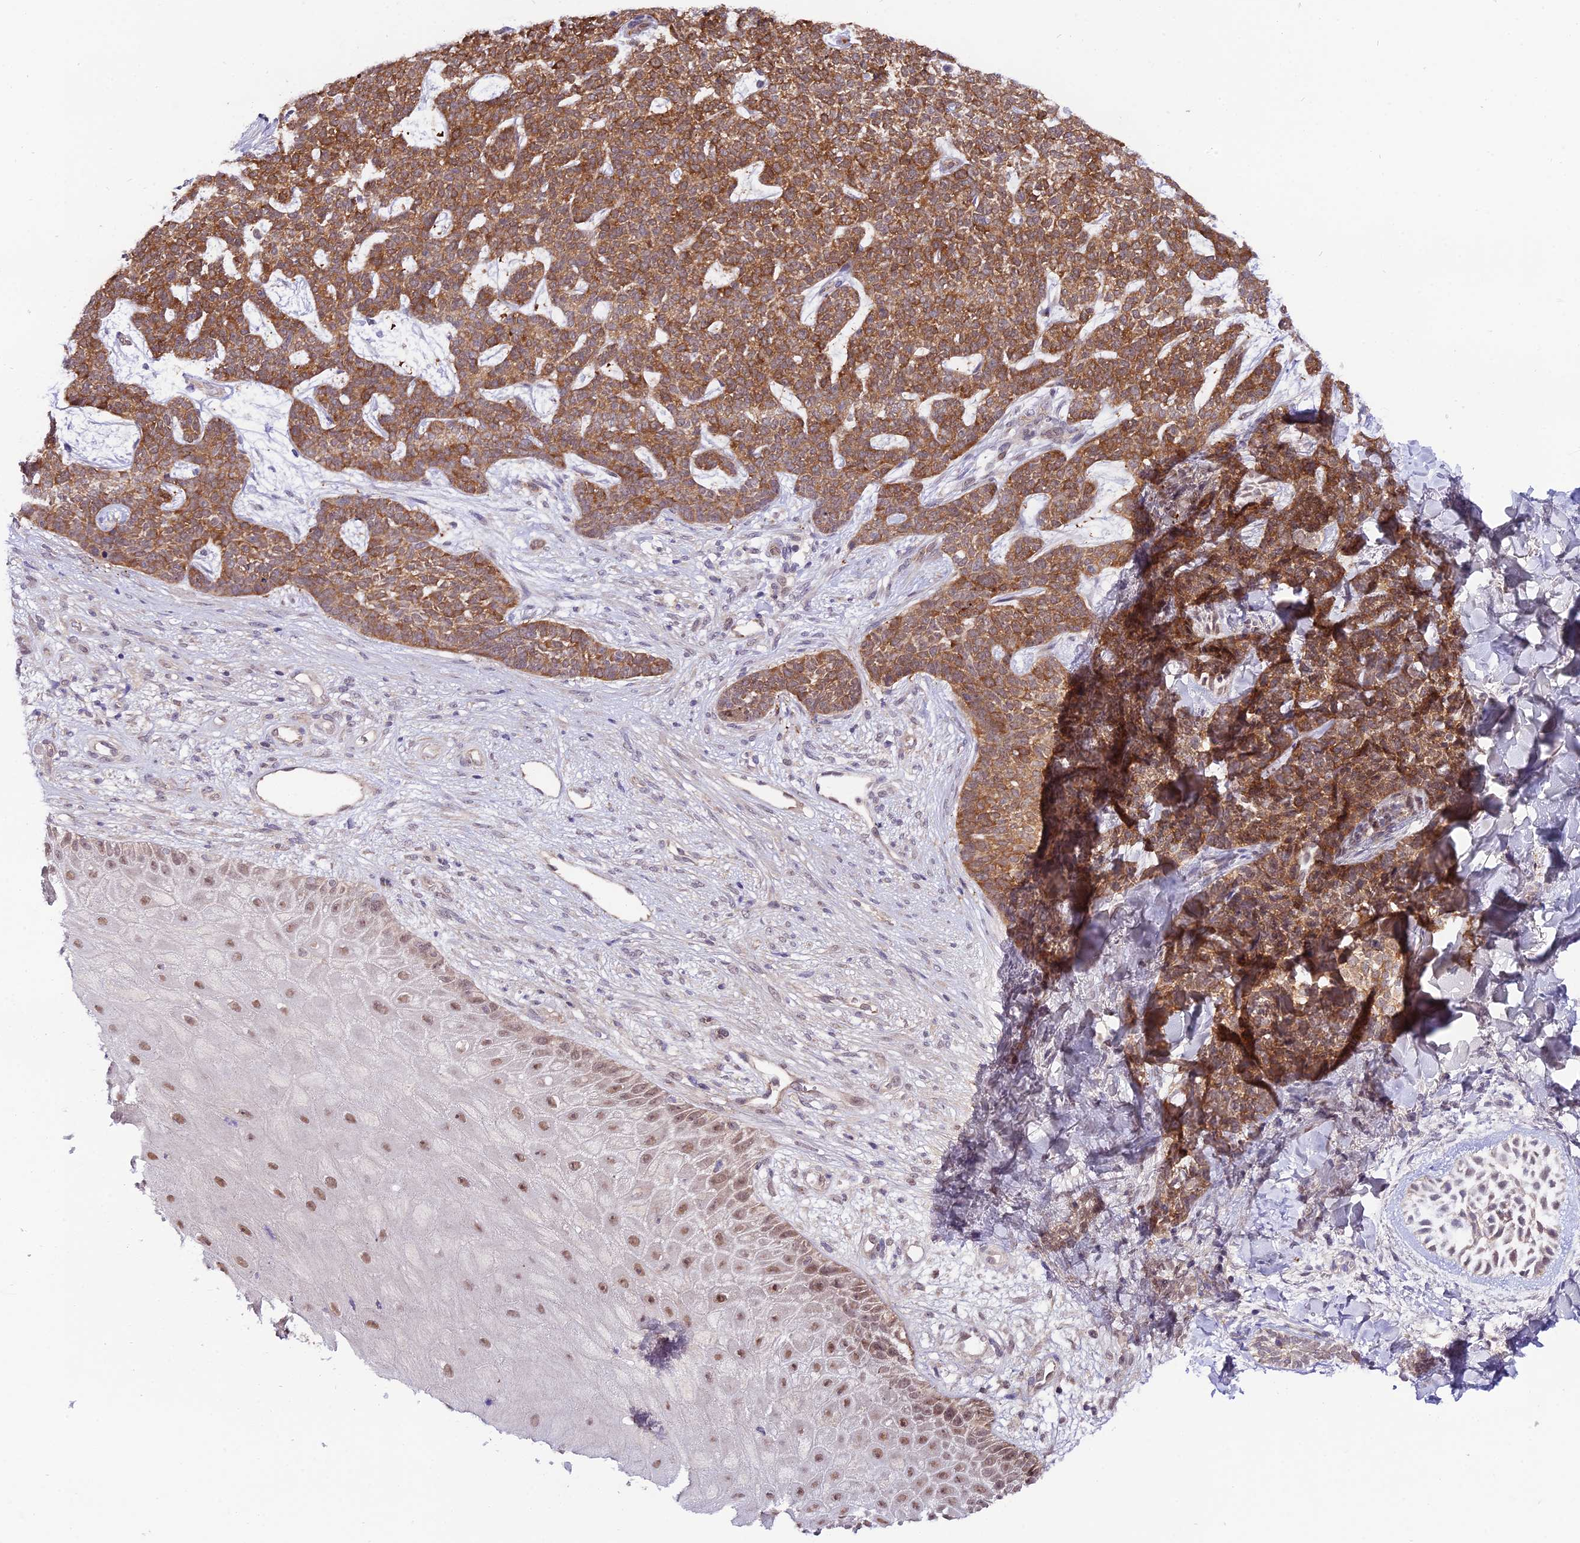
{"staining": {"intensity": "moderate", "quantity": ">75%", "location": "cytoplasmic/membranous"}, "tissue": "skin cancer", "cell_type": "Tumor cells", "image_type": "cancer", "snomed": [{"axis": "morphology", "description": "Basal cell carcinoma"}, {"axis": "topography", "description": "Skin"}], "caption": "Immunohistochemical staining of basal cell carcinoma (skin) reveals medium levels of moderate cytoplasmic/membranous protein expression in approximately >75% of tumor cells.", "gene": "TRIM40", "patient": {"sex": "female", "age": 84}}